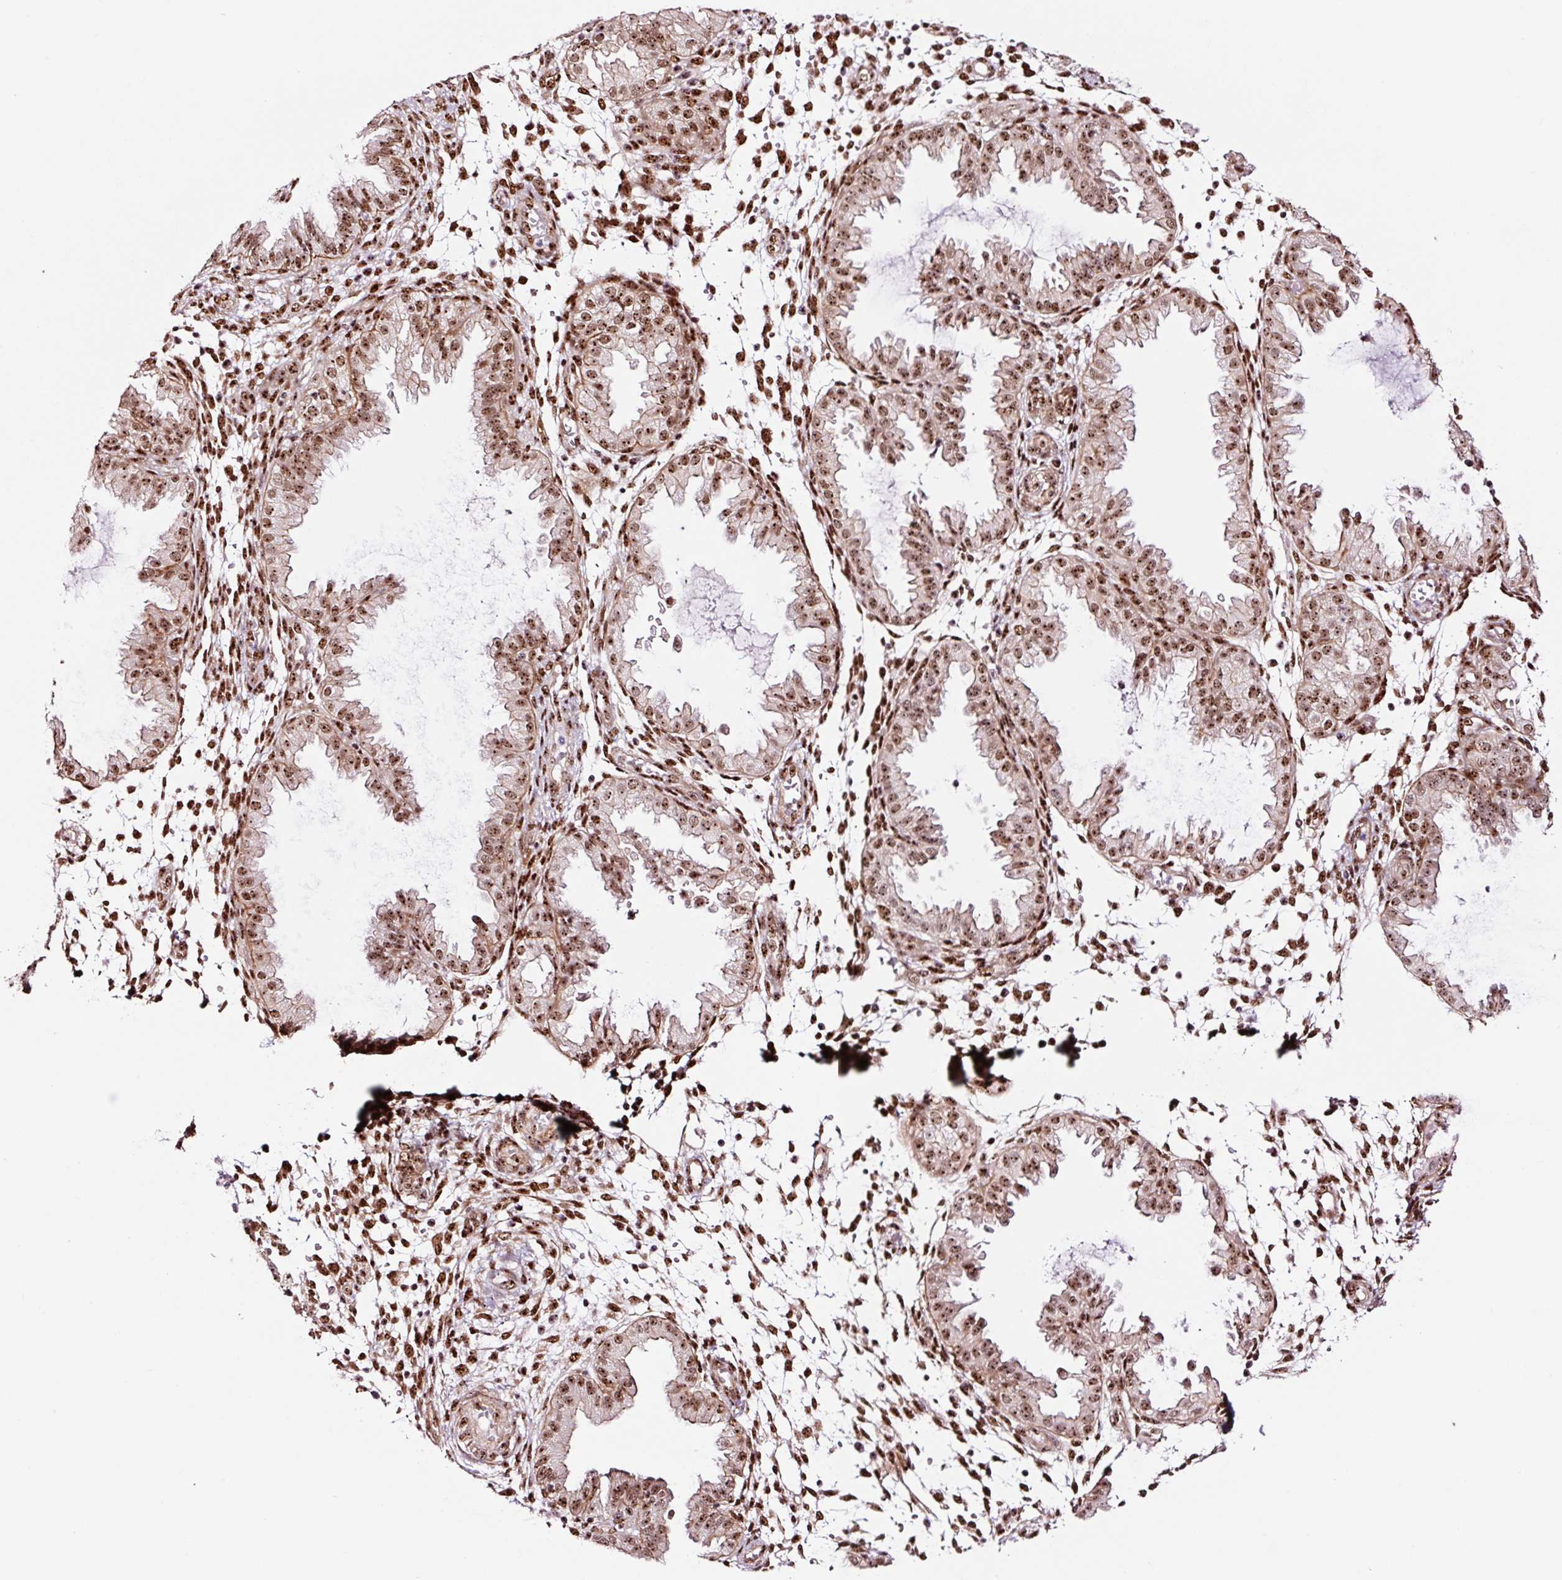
{"staining": {"intensity": "moderate", "quantity": "25%-75%", "location": "nuclear"}, "tissue": "endometrium", "cell_type": "Cells in endometrial stroma", "image_type": "normal", "snomed": [{"axis": "morphology", "description": "Normal tissue, NOS"}, {"axis": "topography", "description": "Endometrium"}], "caption": "Protein expression analysis of benign endometrium reveals moderate nuclear expression in about 25%-75% of cells in endometrial stroma.", "gene": "GNL3", "patient": {"sex": "female", "age": 33}}